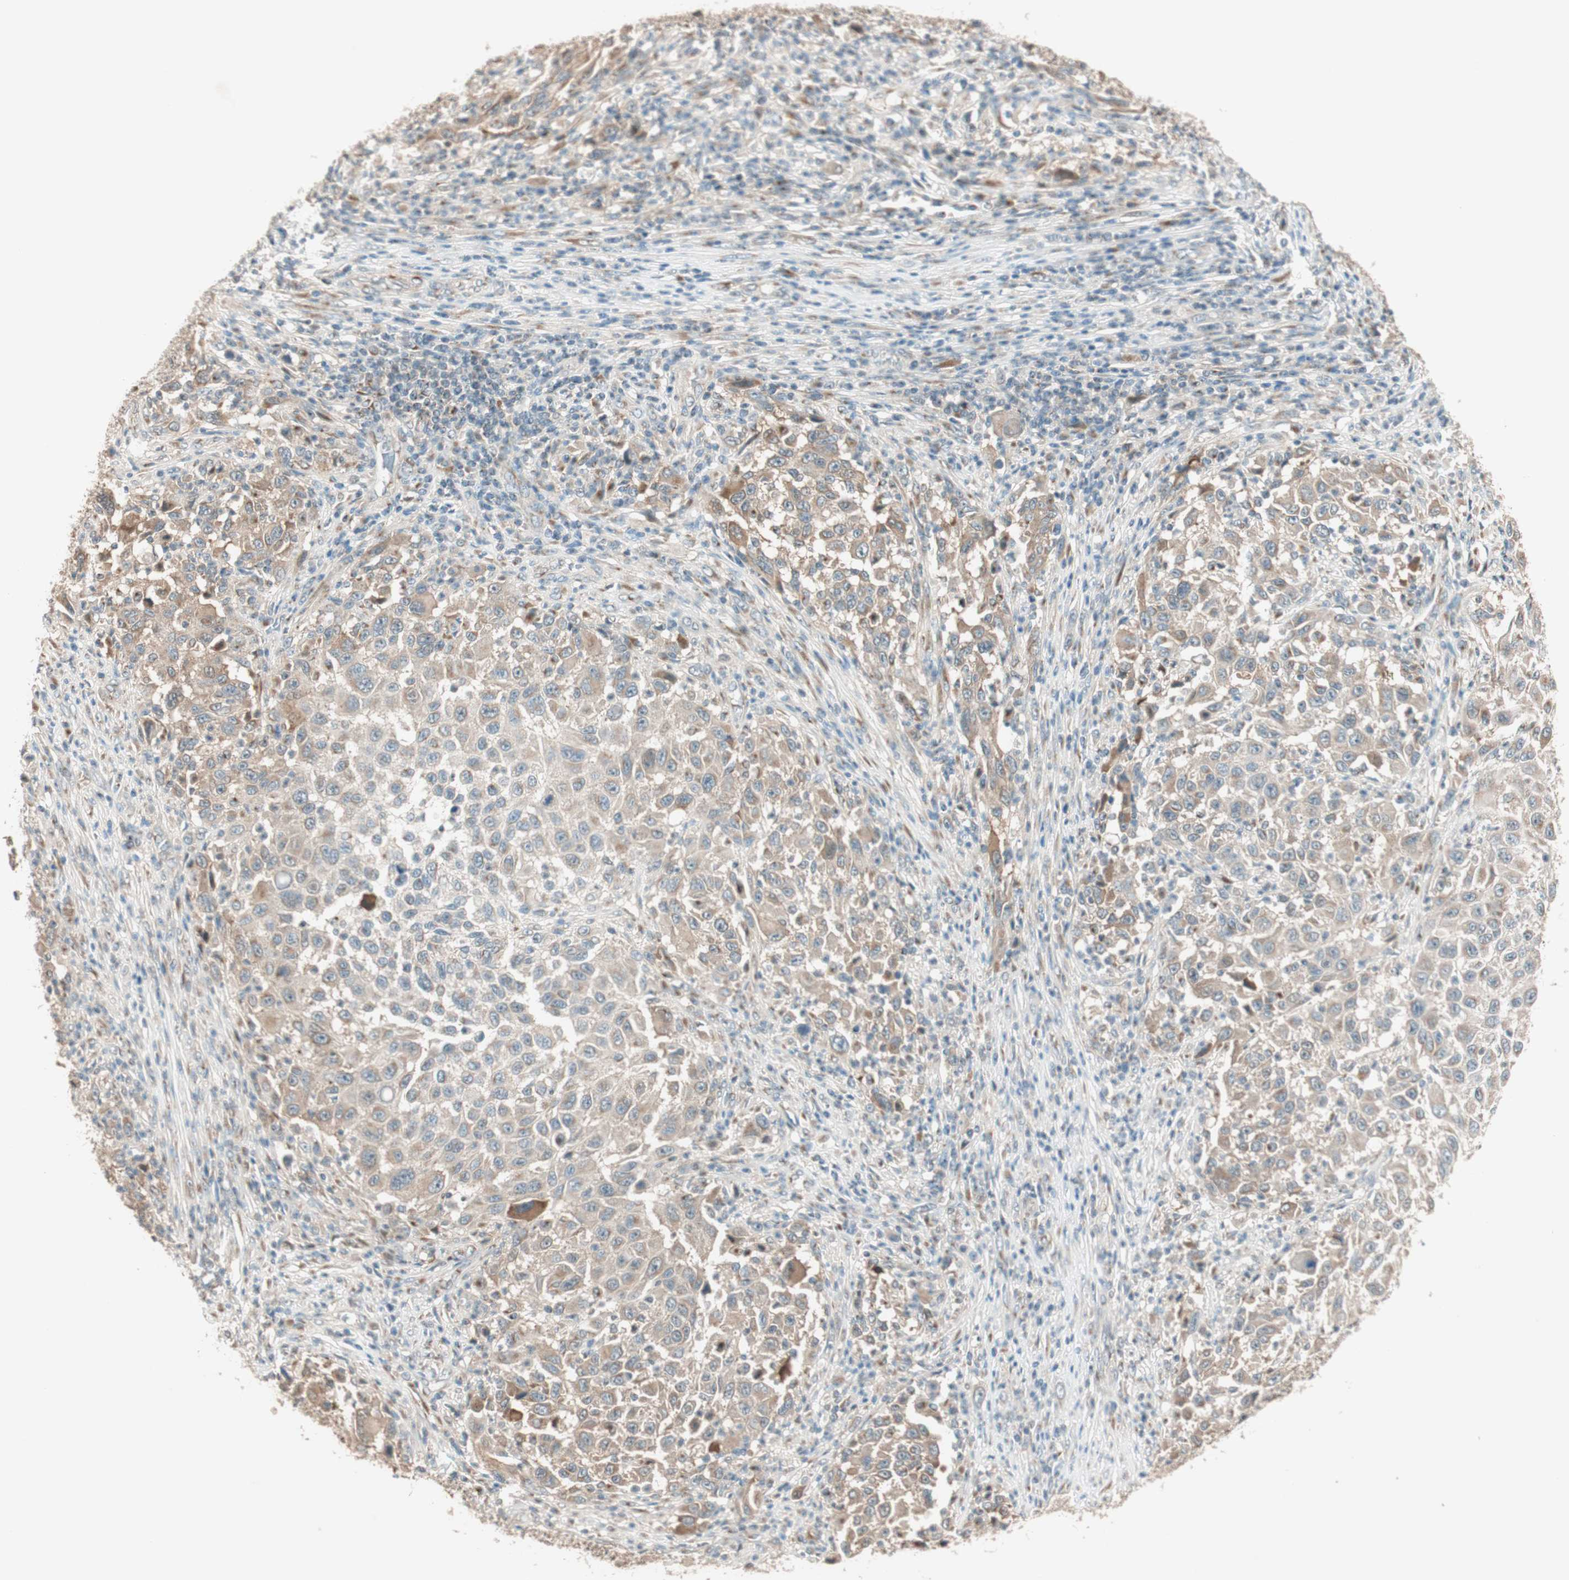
{"staining": {"intensity": "weak", "quantity": "25%-75%", "location": "cytoplasmic/membranous"}, "tissue": "melanoma", "cell_type": "Tumor cells", "image_type": "cancer", "snomed": [{"axis": "morphology", "description": "Malignant melanoma, Metastatic site"}, {"axis": "topography", "description": "Lymph node"}], "caption": "This photomicrograph displays IHC staining of melanoma, with low weak cytoplasmic/membranous expression in about 25%-75% of tumor cells.", "gene": "SEC16A", "patient": {"sex": "male", "age": 61}}